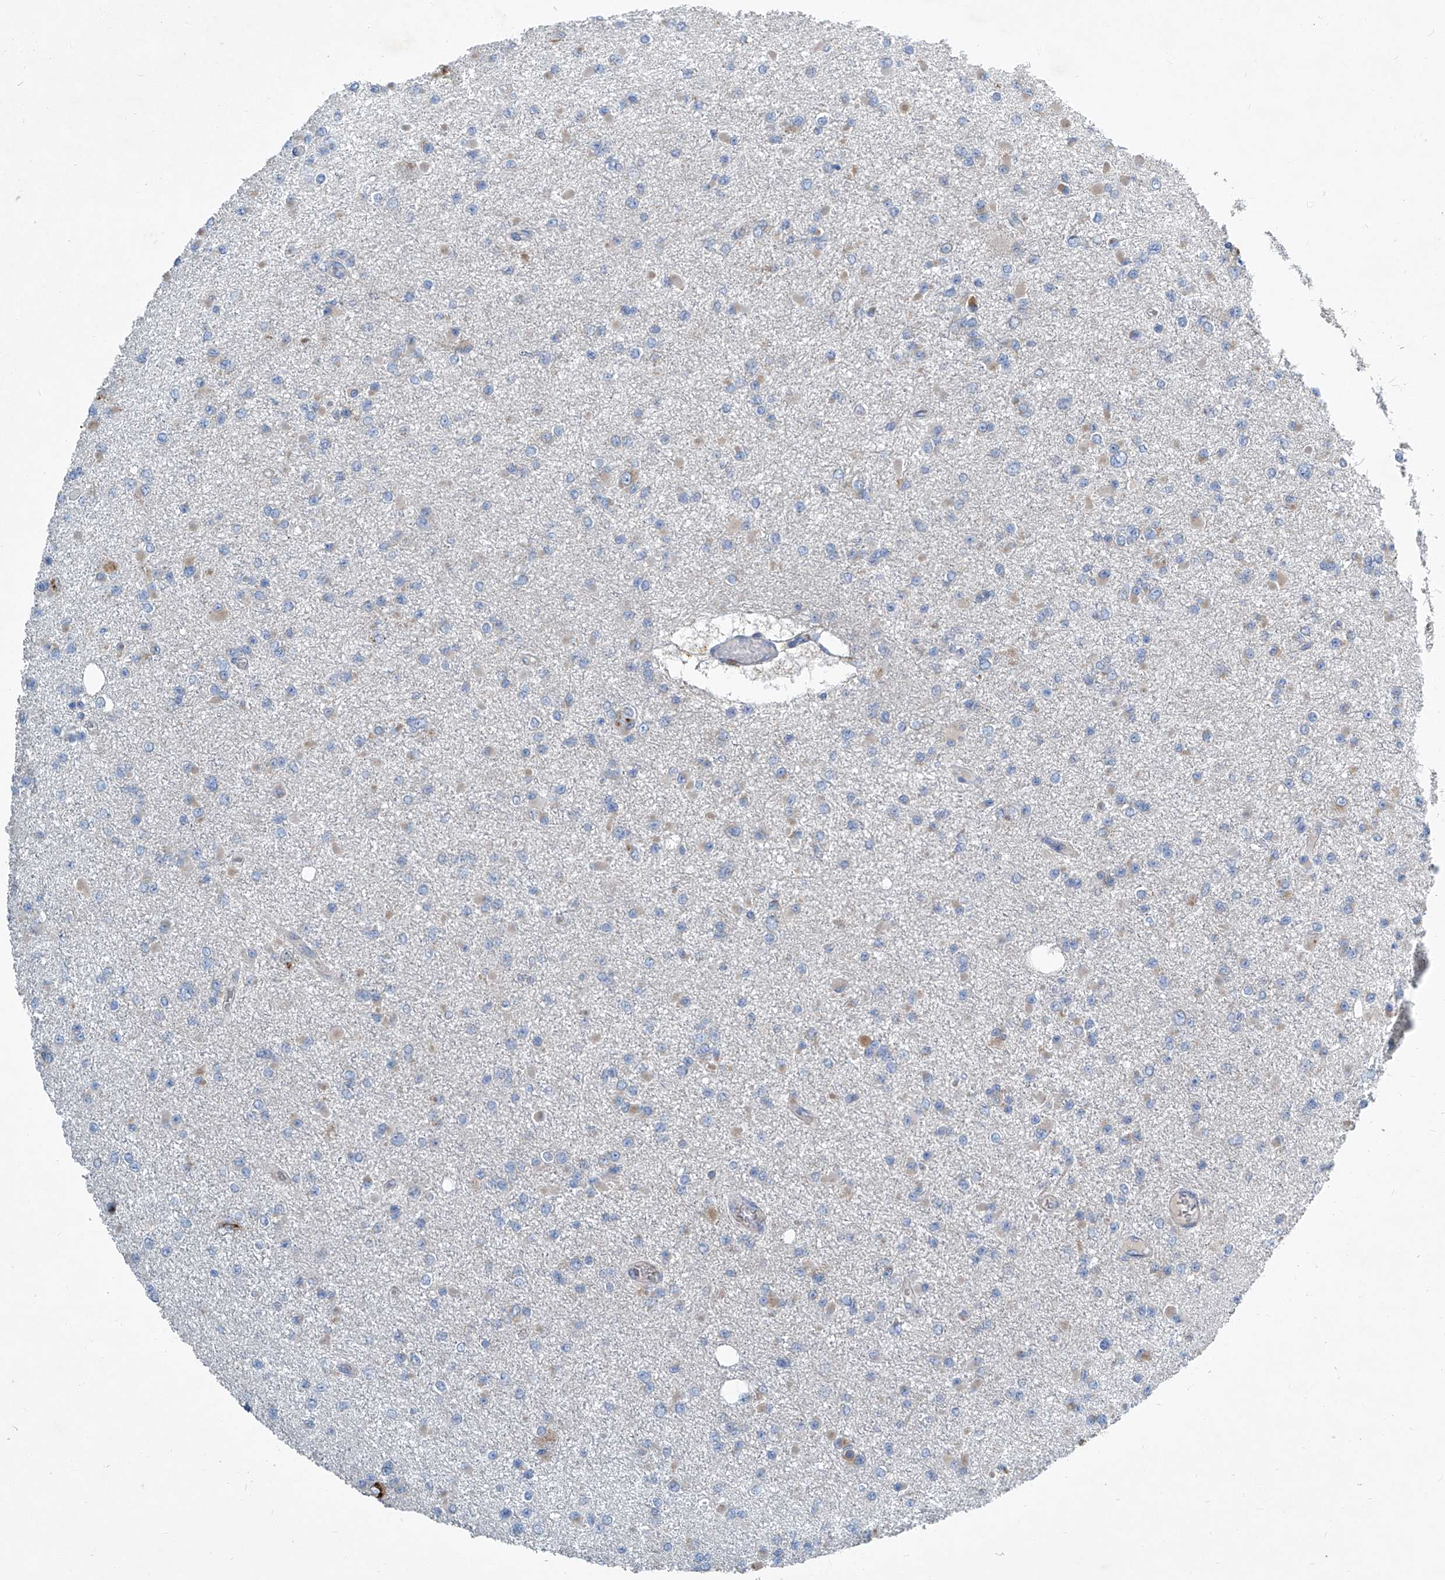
{"staining": {"intensity": "weak", "quantity": "<25%", "location": "cytoplasmic/membranous"}, "tissue": "glioma", "cell_type": "Tumor cells", "image_type": "cancer", "snomed": [{"axis": "morphology", "description": "Glioma, malignant, Low grade"}, {"axis": "topography", "description": "Brain"}], "caption": "This is an IHC micrograph of glioma. There is no staining in tumor cells.", "gene": "SLC26A11", "patient": {"sex": "female", "age": 22}}